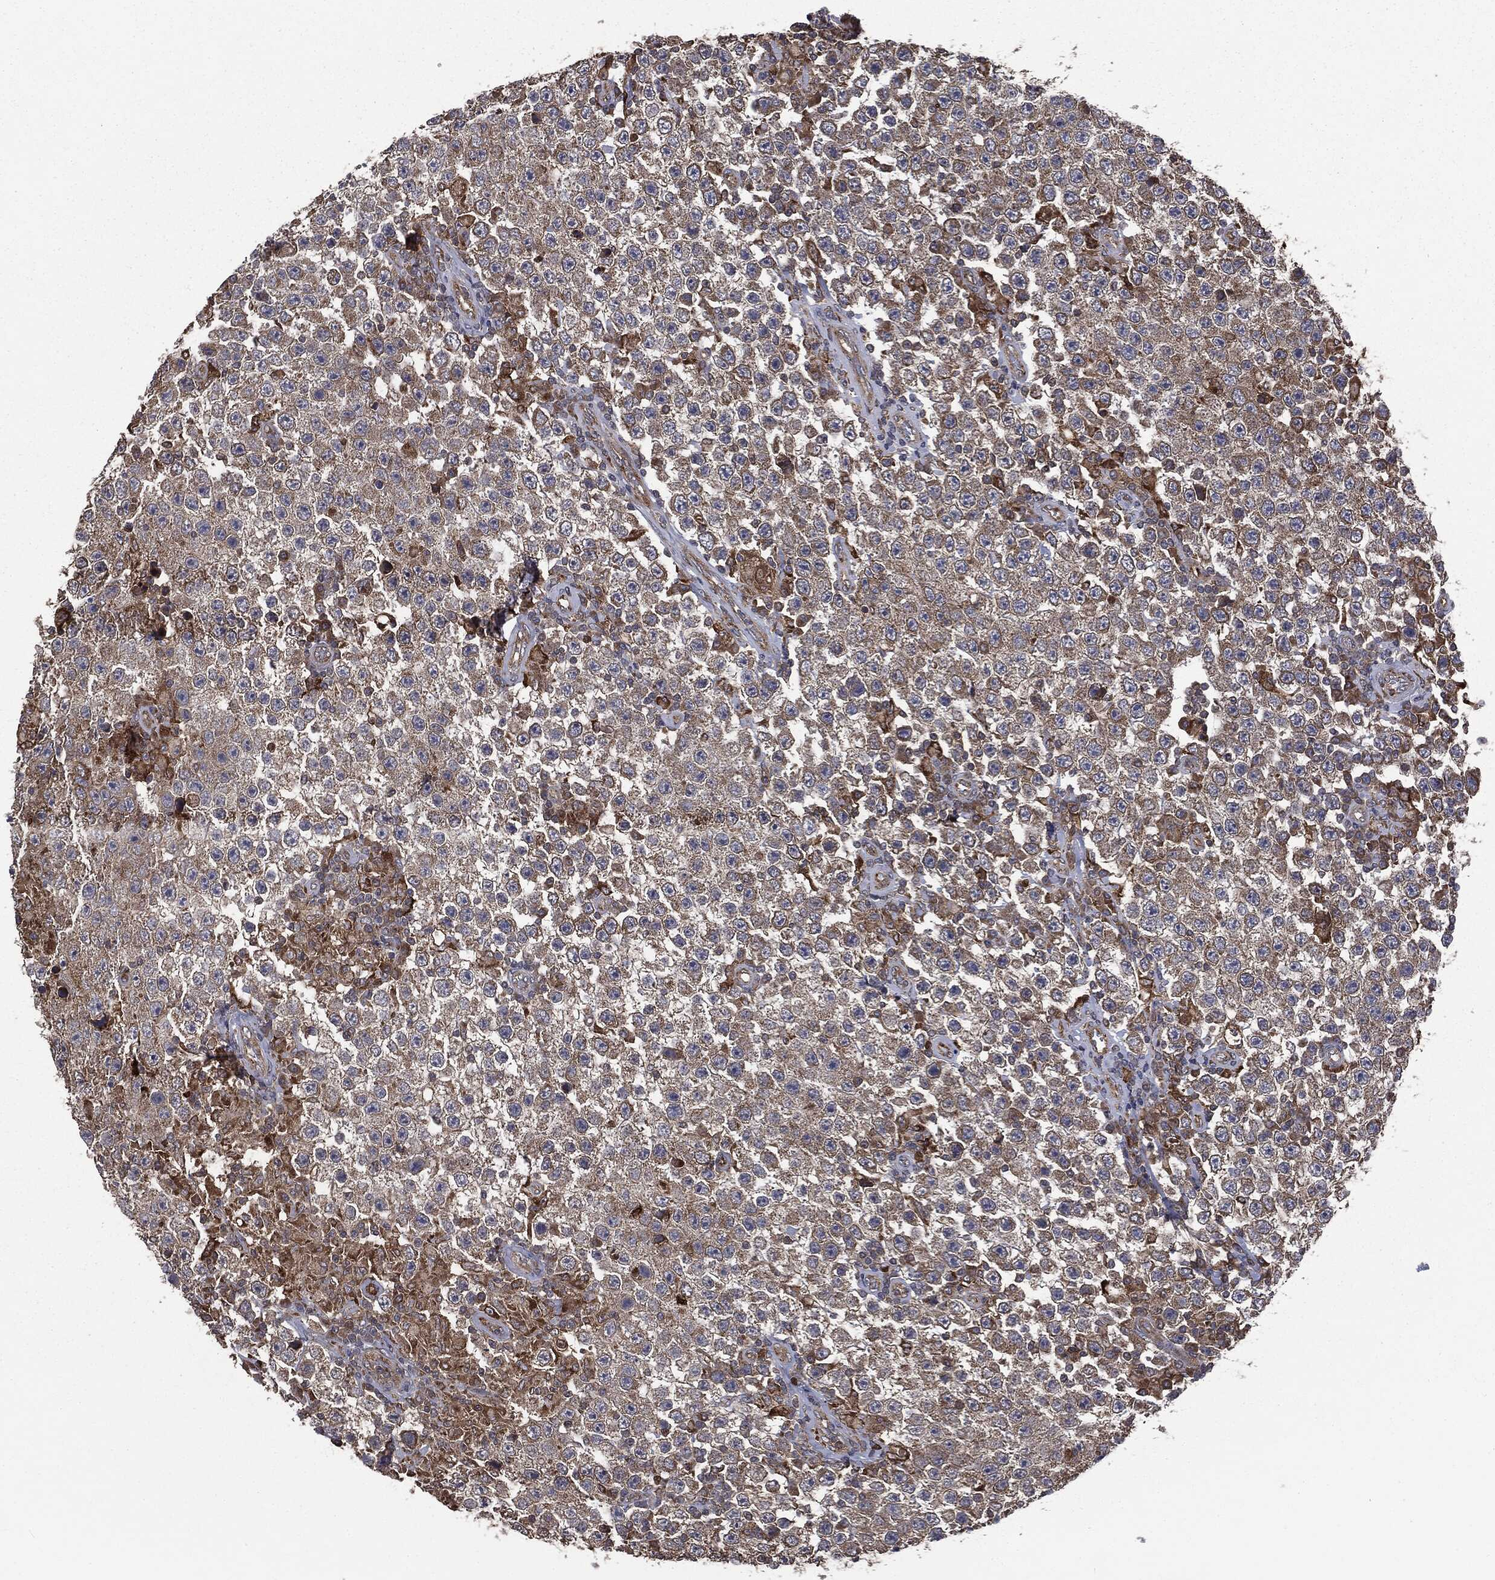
{"staining": {"intensity": "moderate", "quantity": "25%-75%", "location": "cytoplasmic/membranous"}, "tissue": "testis cancer", "cell_type": "Tumor cells", "image_type": "cancer", "snomed": [{"axis": "morphology", "description": "Normal tissue, NOS"}, {"axis": "morphology", "description": "Urothelial carcinoma, High grade"}, {"axis": "morphology", "description": "Seminoma, NOS"}, {"axis": "morphology", "description": "Carcinoma, Embryonal, NOS"}, {"axis": "topography", "description": "Urinary bladder"}, {"axis": "topography", "description": "Testis"}], "caption": "Testis seminoma stained with DAB IHC reveals medium levels of moderate cytoplasmic/membranous expression in about 25%-75% of tumor cells.", "gene": "PLOD3", "patient": {"sex": "male", "age": 41}}